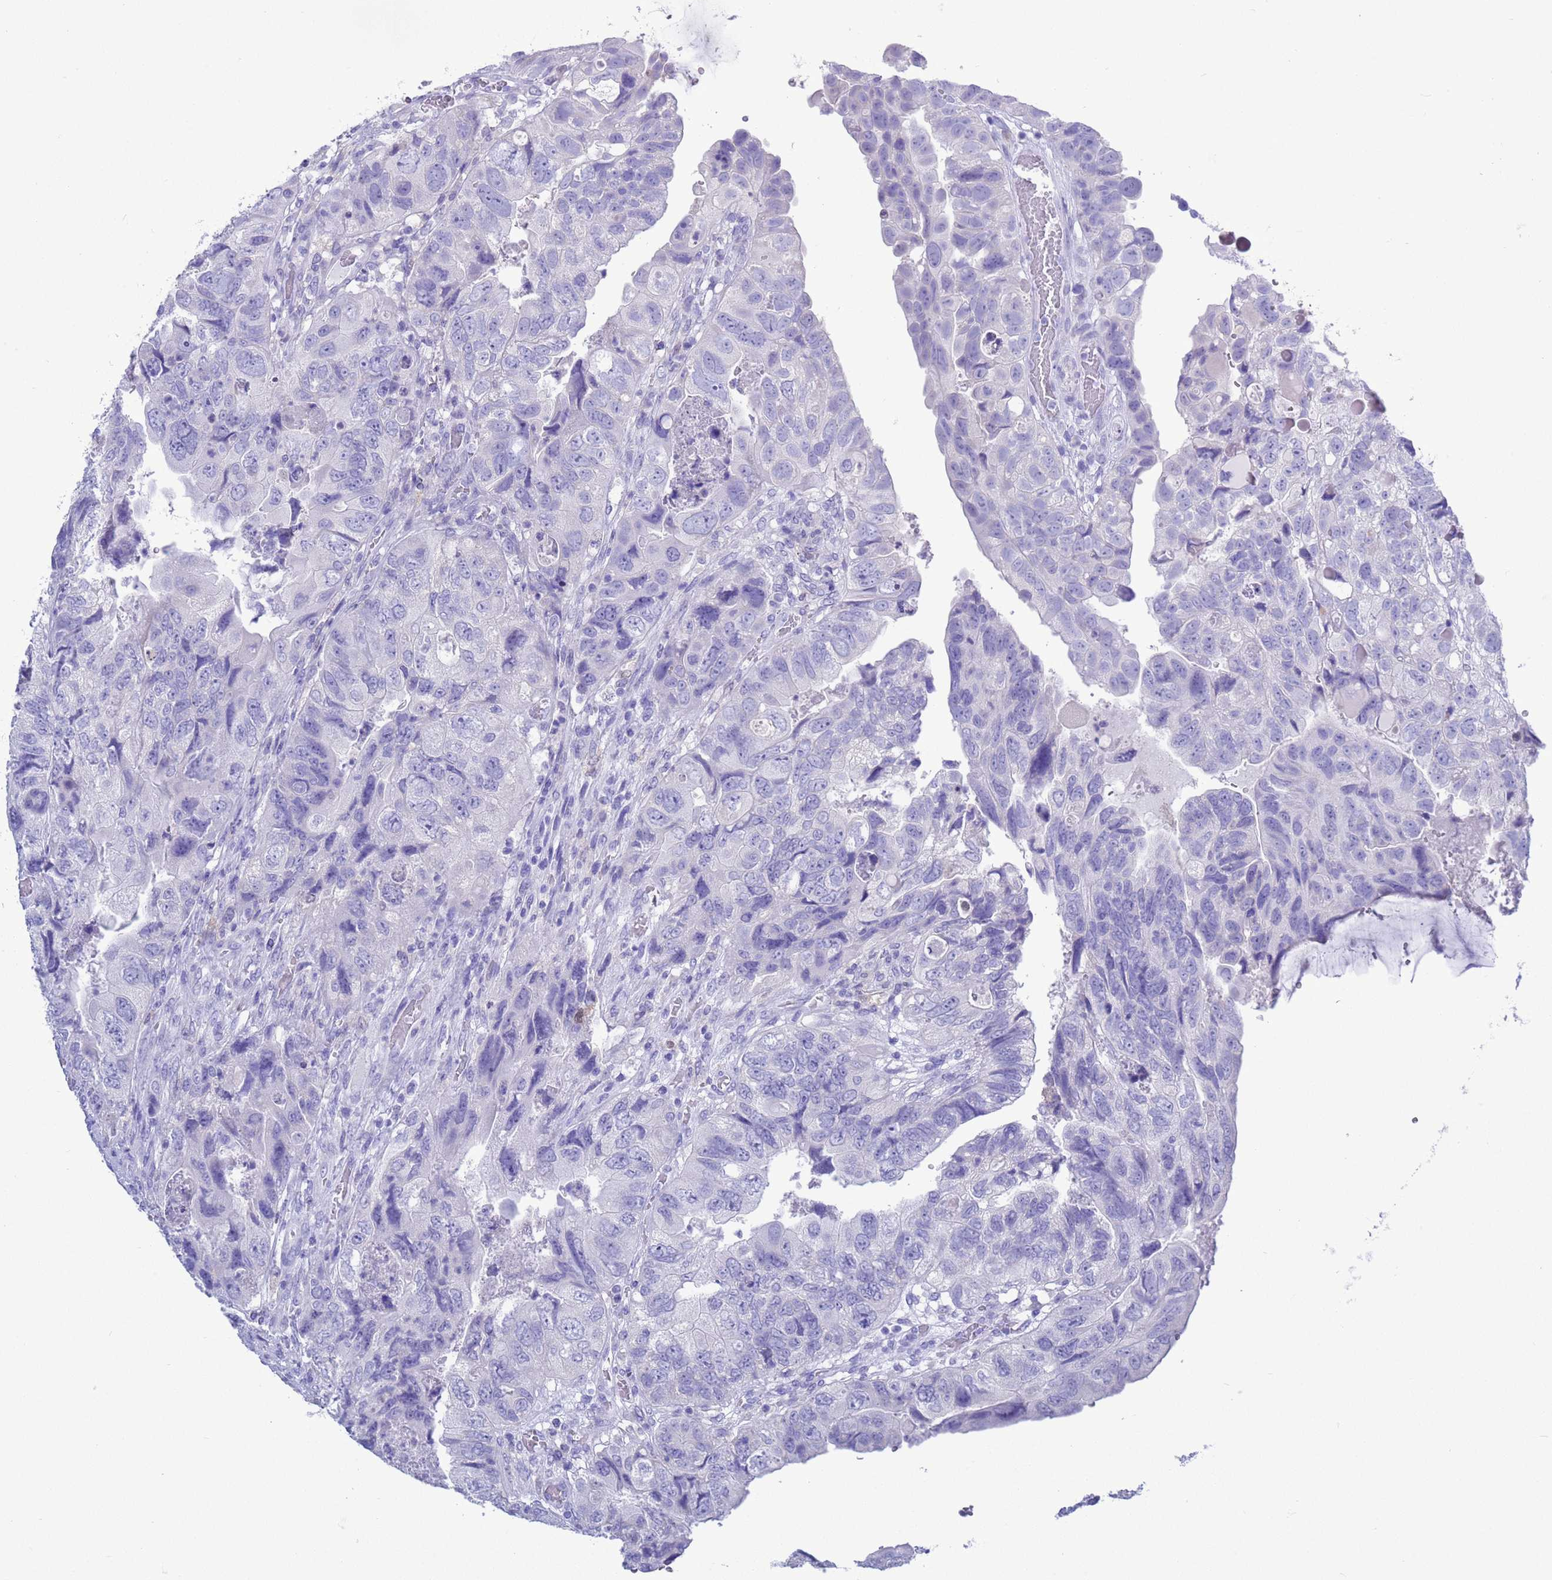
{"staining": {"intensity": "negative", "quantity": "none", "location": "none"}, "tissue": "colorectal cancer", "cell_type": "Tumor cells", "image_type": "cancer", "snomed": [{"axis": "morphology", "description": "Adenocarcinoma, NOS"}, {"axis": "topography", "description": "Rectum"}], "caption": "DAB (3,3'-diaminobenzidine) immunohistochemical staining of human colorectal adenocarcinoma demonstrates no significant positivity in tumor cells. Nuclei are stained in blue.", "gene": "GSTM1", "patient": {"sex": "male", "age": 63}}